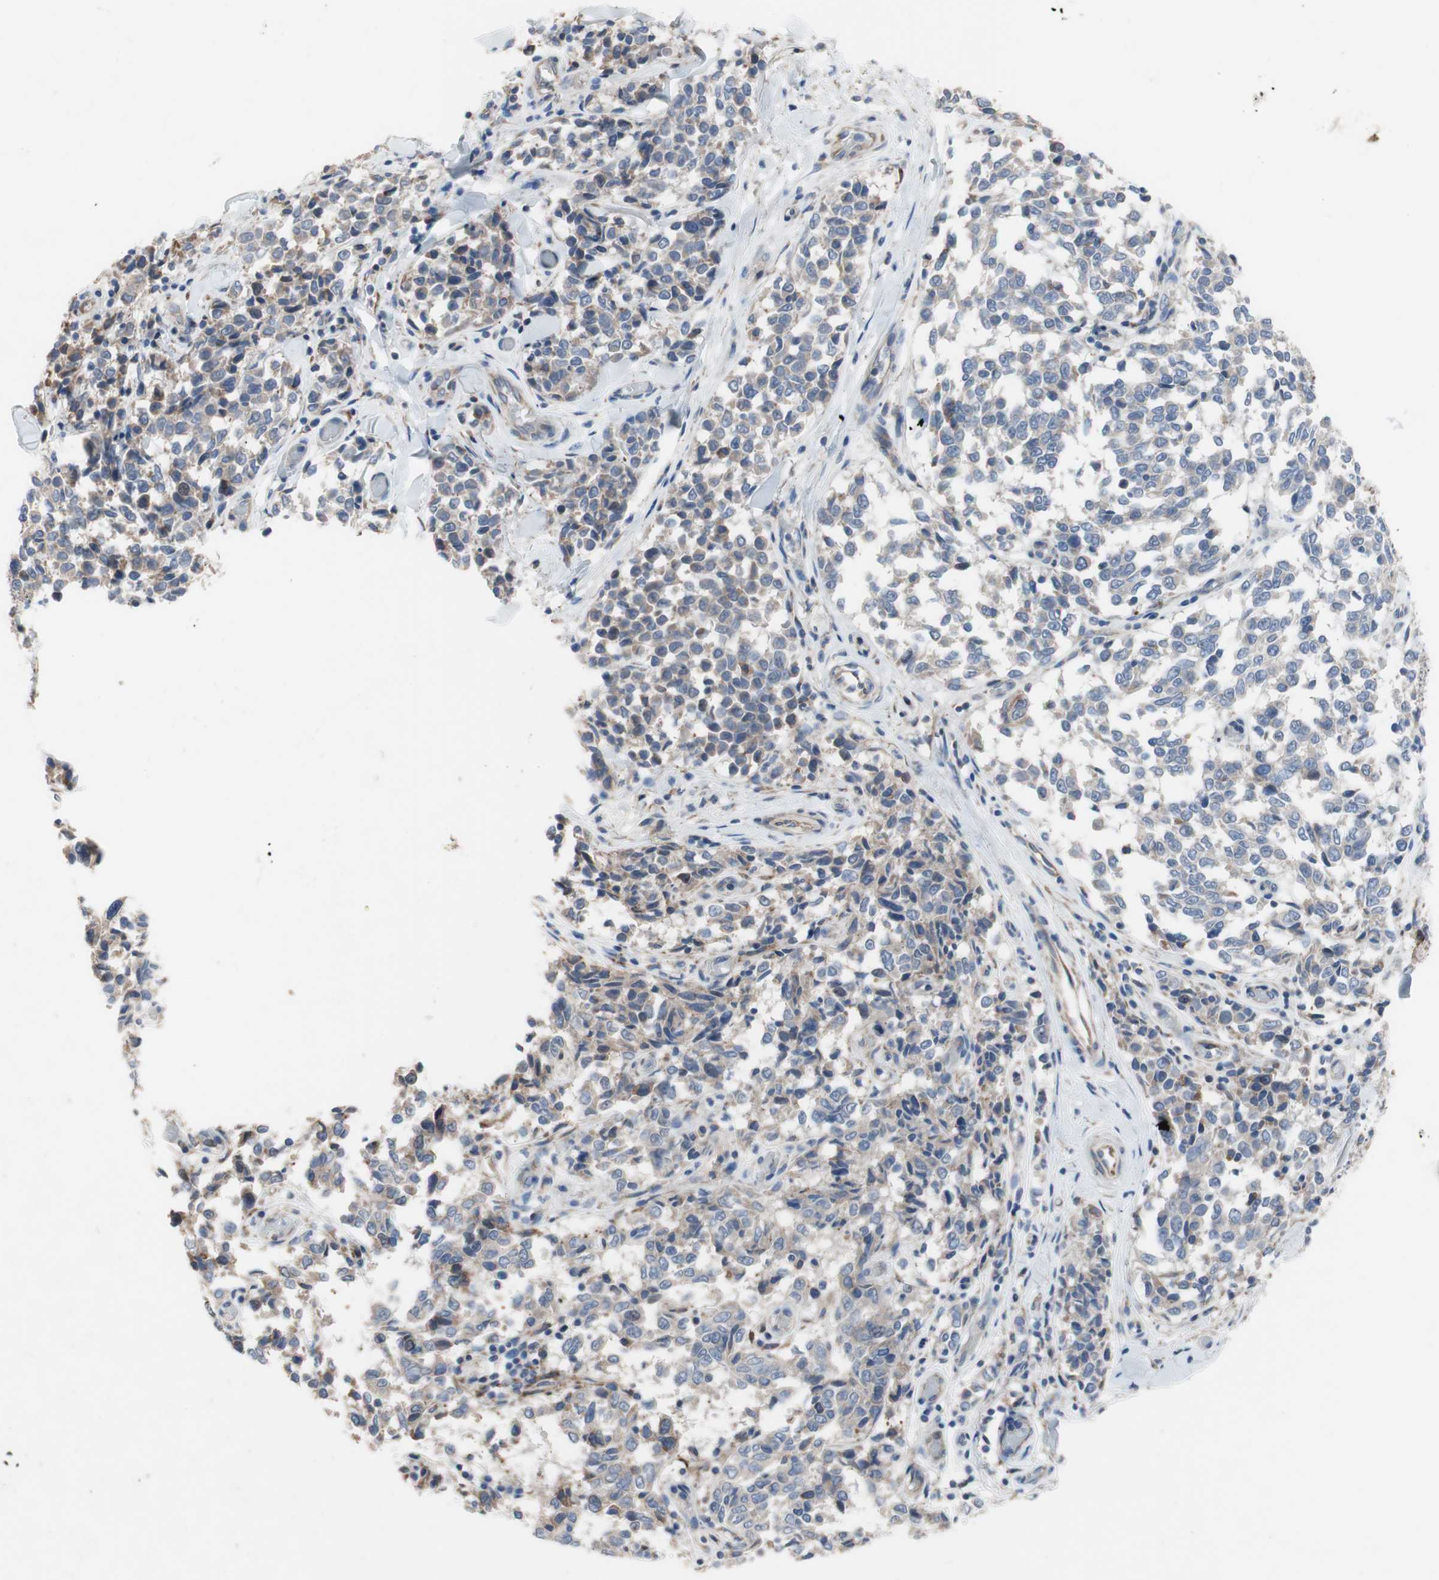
{"staining": {"intensity": "weak", "quantity": "25%-75%", "location": "cytoplasmic/membranous"}, "tissue": "melanoma", "cell_type": "Tumor cells", "image_type": "cancer", "snomed": [{"axis": "morphology", "description": "Malignant melanoma, NOS"}, {"axis": "topography", "description": "Skin"}], "caption": "High-magnification brightfield microscopy of malignant melanoma stained with DAB (brown) and counterstained with hematoxylin (blue). tumor cells exhibit weak cytoplasmic/membranous staining is present in approximately25%-75% of cells.", "gene": "TTC14", "patient": {"sex": "female", "age": 64}}